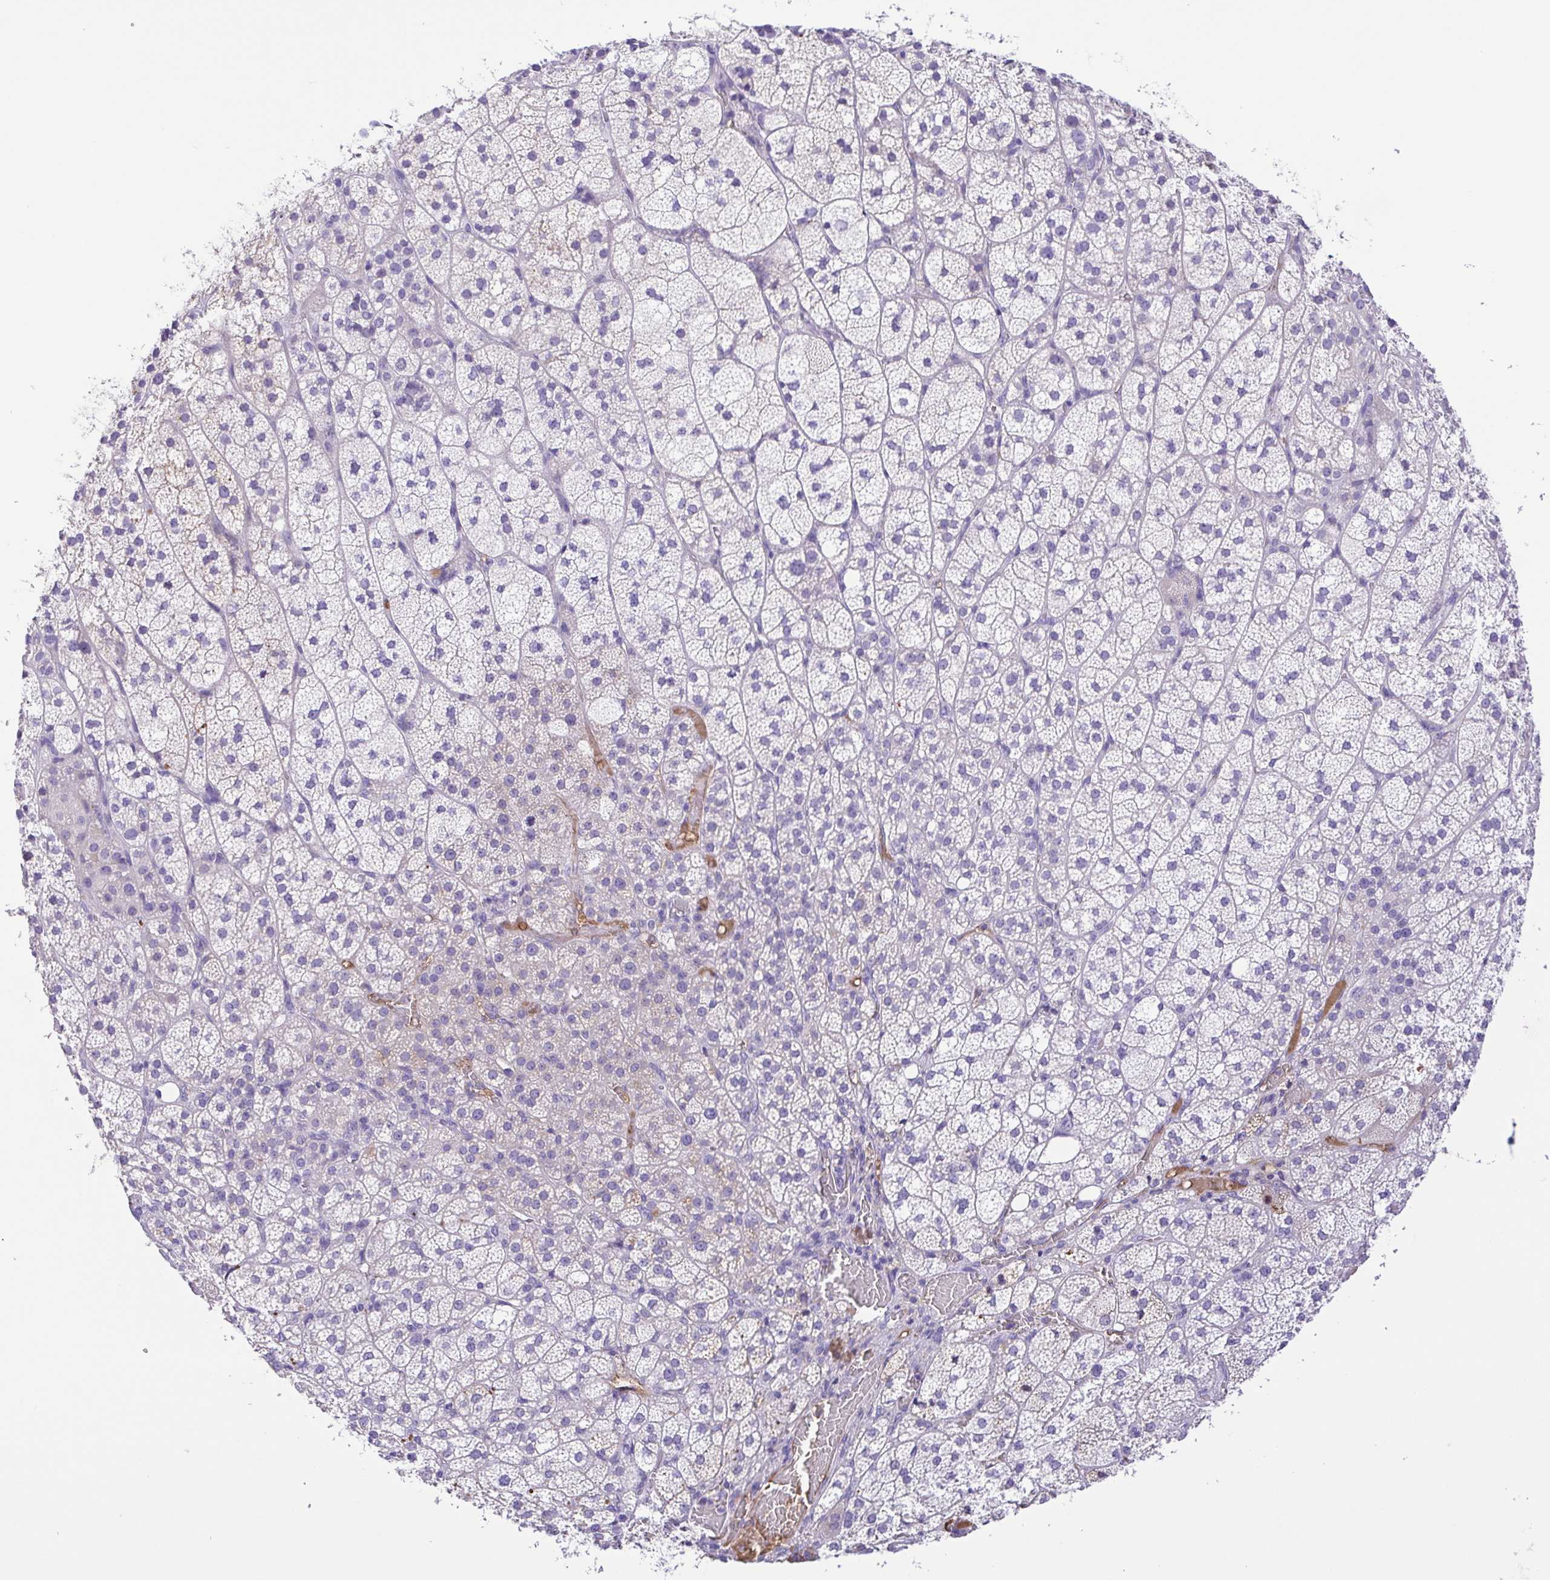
{"staining": {"intensity": "negative", "quantity": "none", "location": "none"}, "tissue": "adrenal gland", "cell_type": "Glandular cells", "image_type": "normal", "snomed": [{"axis": "morphology", "description": "Normal tissue, NOS"}, {"axis": "topography", "description": "Adrenal gland"}], "caption": "The photomicrograph exhibits no significant staining in glandular cells of adrenal gland.", "gene": "IGFL1", "patient": {"sex": "female", "age": 60}}